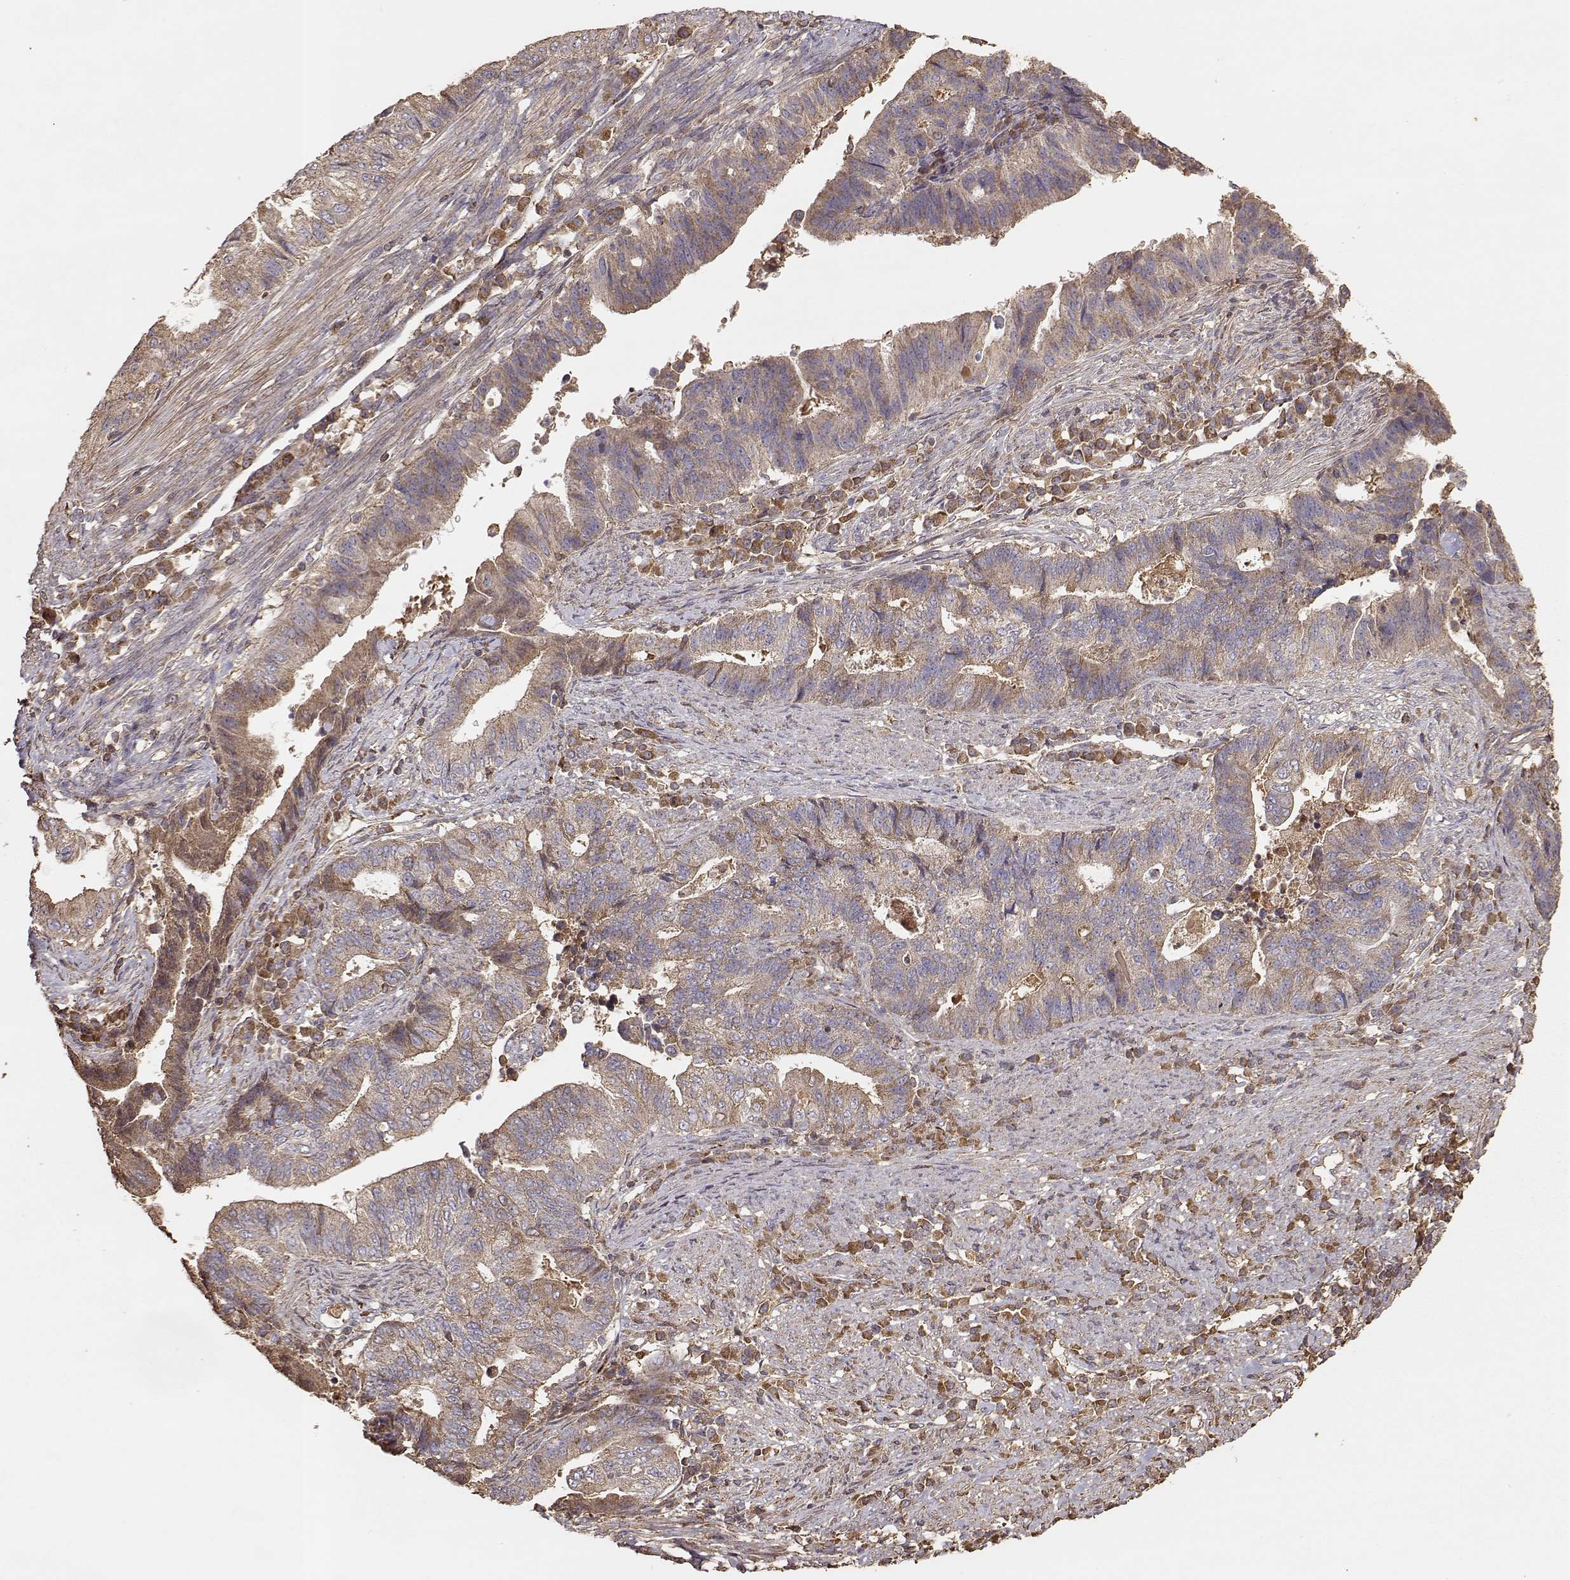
{"staining": {"intensity": "moderate", "quantity": ">75%", "location": "cytoplasmic/membranous"}, "tissue": "endometrial cancer", "cell_type": "Tumor cells", "image_type": "cancer", "snomed": [{"axis": "morphology", "description": "Adenocarcinoma, NOS"}, {"axis": "topography", "description": "Uterus"}, {"axis": "topography", "description": "Endometrium"}], "caption": "Protein staining displays moderate cytoplasmic/membranous expression in approximately >75% of tumor cells in endometrial adenocarcinoma. The staining is performed using DAB (3,3'-diaminobenzidine) brown chromogen to label protein expression. The nuclei are counter-stained blue using hematoxylin.", "gene": "TARS3", "patient": {"sex": "female", "age": 54}}